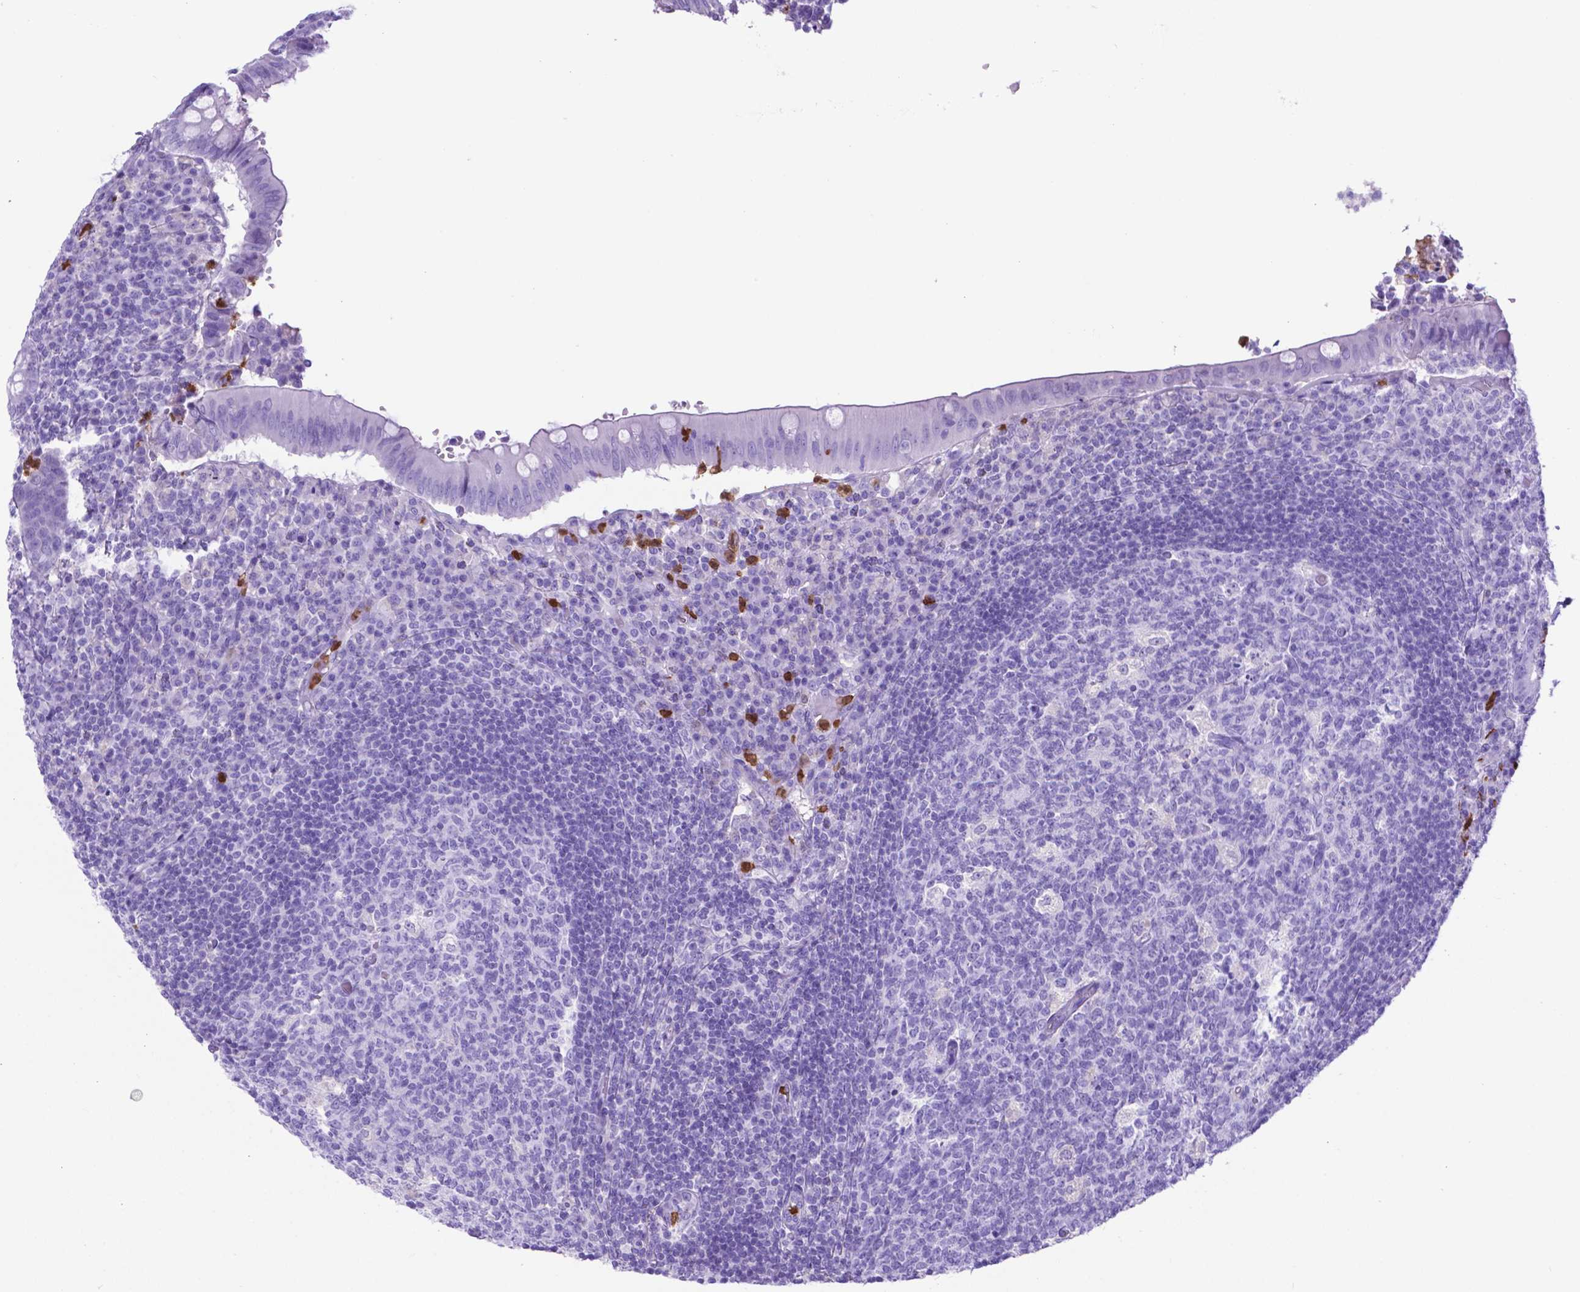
{"staining": {"intensity": "negative", "quantity": "none", "location": "none"}, "tissue": "appendix", "cell_type": "Glandular cells", "image_type": "normal", "snomed": [{"axis": "morphology", "description": "Normal tissue, NOS"}, {"axis": "topography", "description": "Appendix"}], "caption": "Human appendix stained for a protein using IHC shows no staining in glandular cells.", "gene": "LZTR1", "patient": {"sex": "male", "age": 18}}